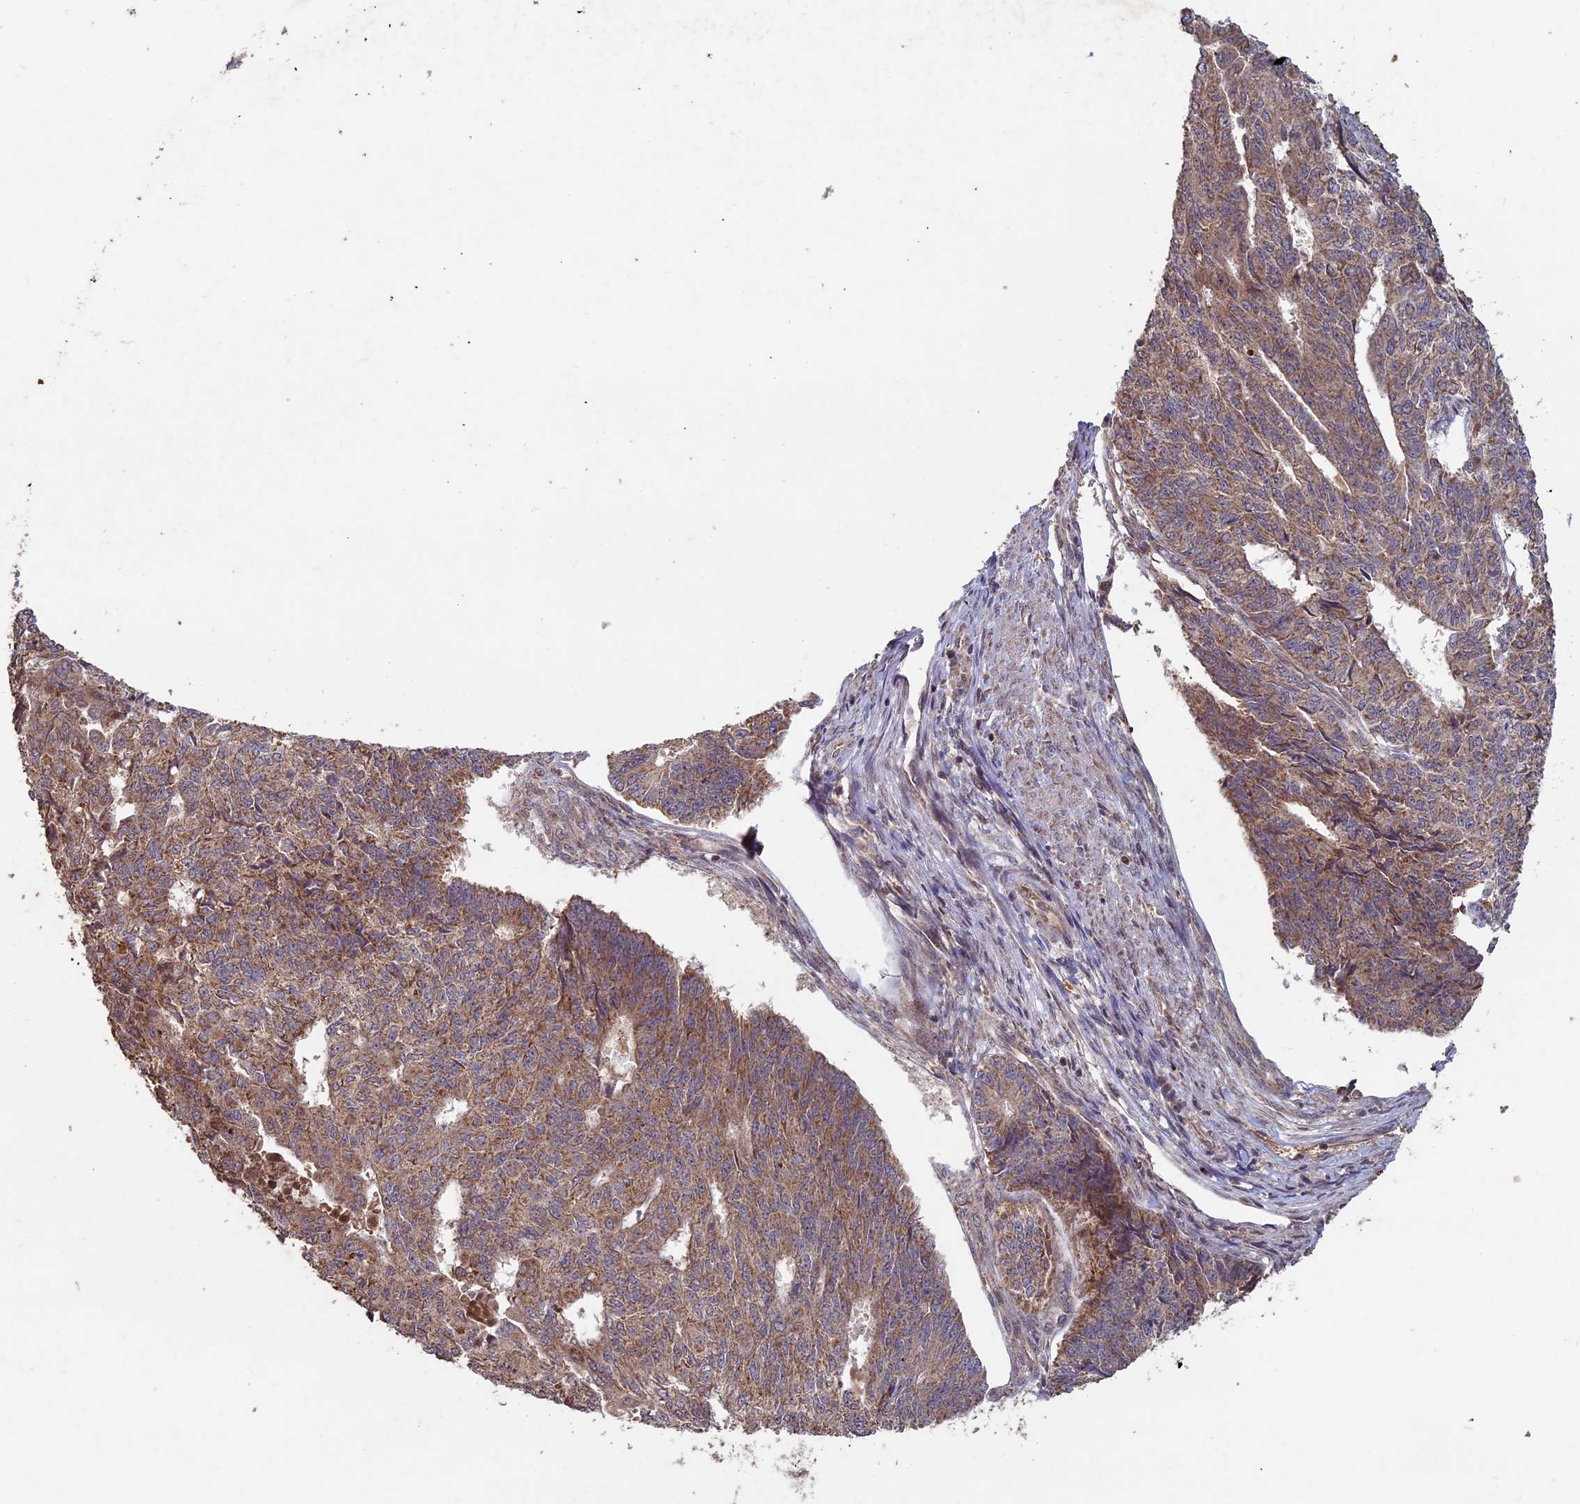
{"staining": {"intensity": "moderate", "quantity": ">75%", "location": "cytoplasmic/membranous"}, "tissue": "endometrial cancer", "cell_type": "Tumor cells", "image_type": "cancer", "snomed": [{"axis": "morphology", "description": "Adenocarcinoma, NOS"}, {"axis": "topography", "description": "Endometrium"}], "caption": "About >75% of tumor cells in human endometrial cancer demonstrate moderate cytoplasmic/membranous protein positivity as visualized by brown immunohistochemical staining.", "gene": "RCCD1", "patient": {"sex": "female", "age": 32}}